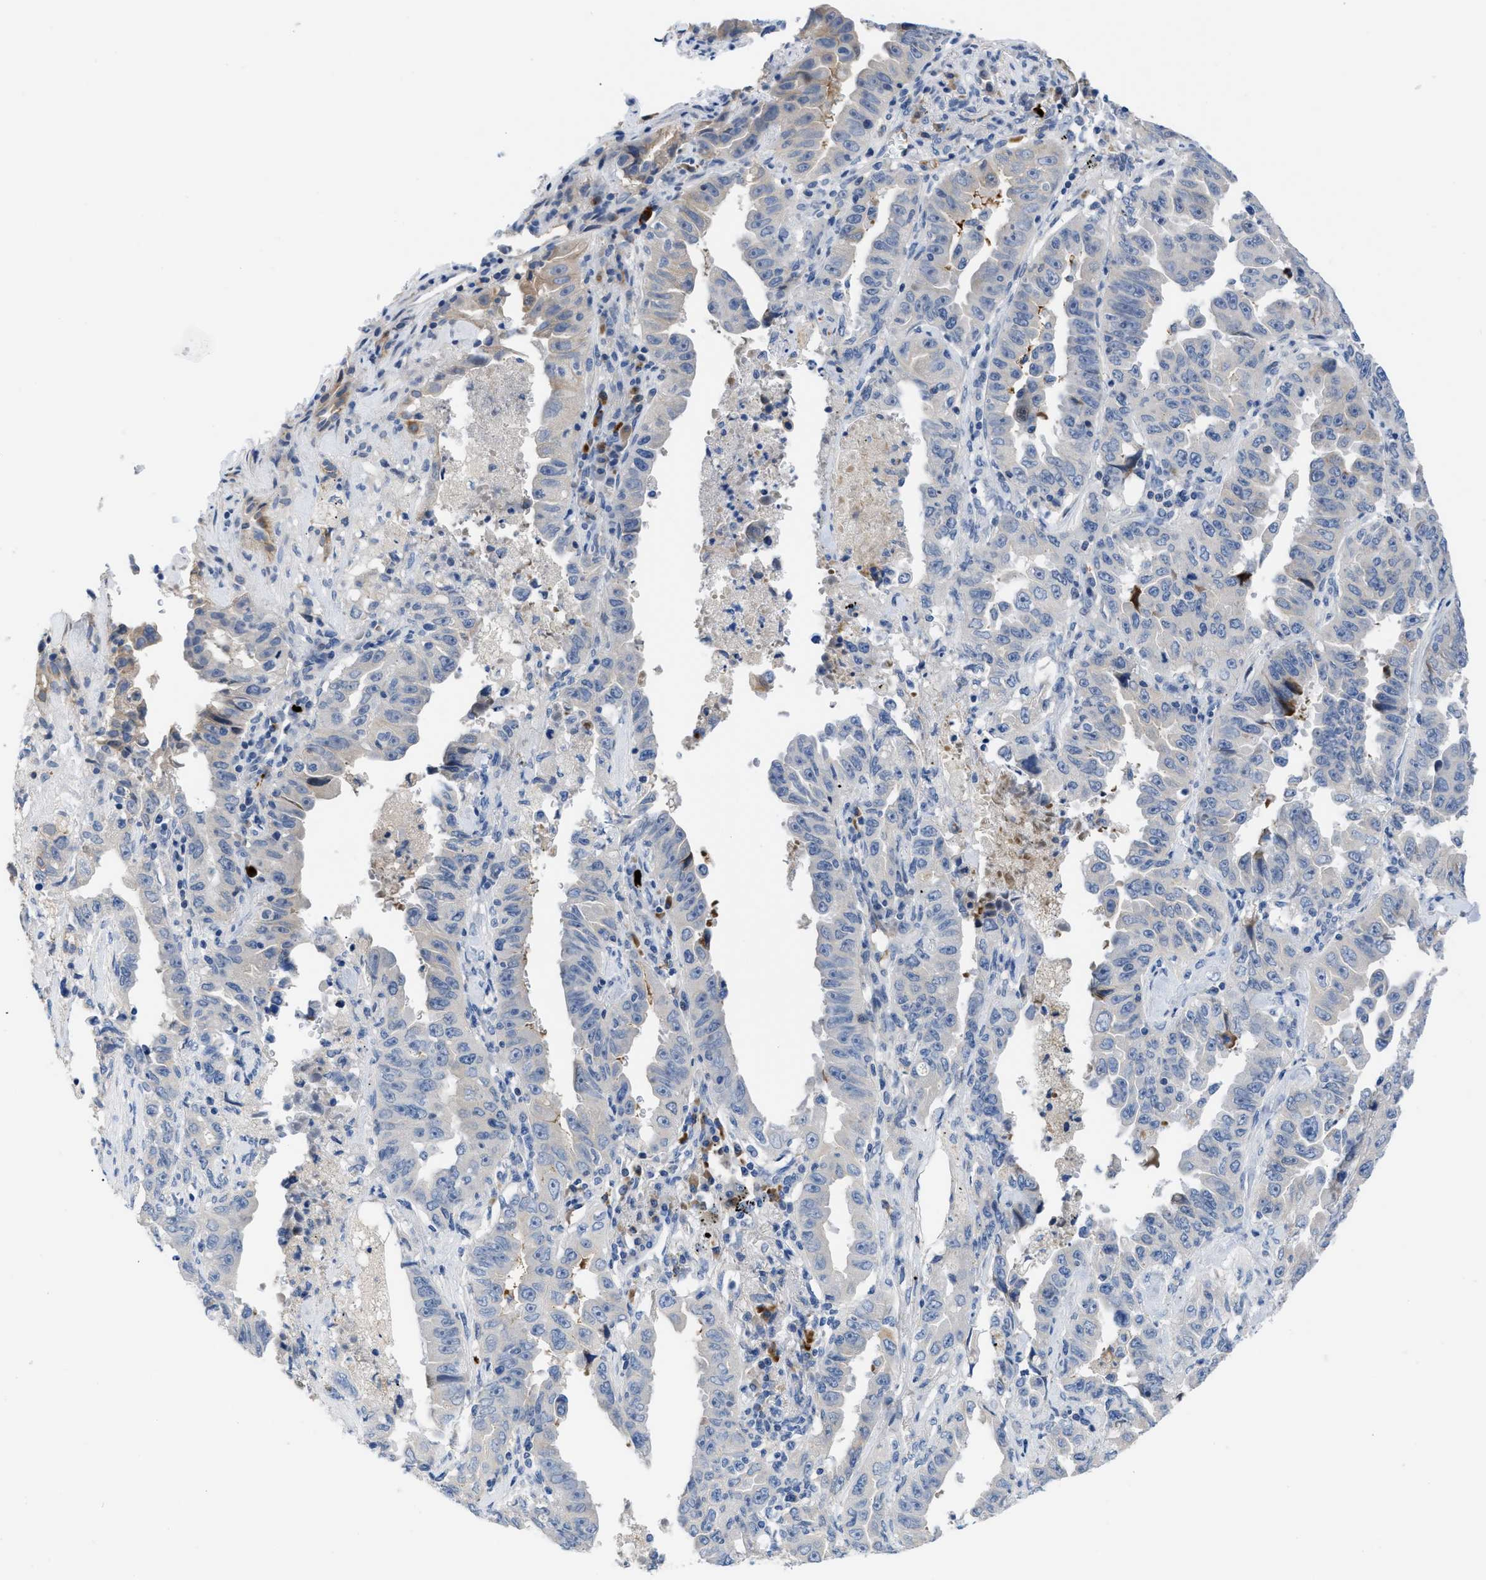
{"staining": {"intensity": "negative", "quantity": "none", "location": "none"}, "tissue": "lung cancer", "cell_type": "Tumor cells", "image_type": "cancer", "snomed": [{"axis": "morphology", "description": "Adenocarcinoma, NOS"}, {"axis": "topography", "description": "Lung"}], "caption": "The photomicrograph displays no staining of tumor cells in lung cancer (adenocarcinoma).", "gene": "OR9K2", "patient": {"sex": "female", "age": 51}}